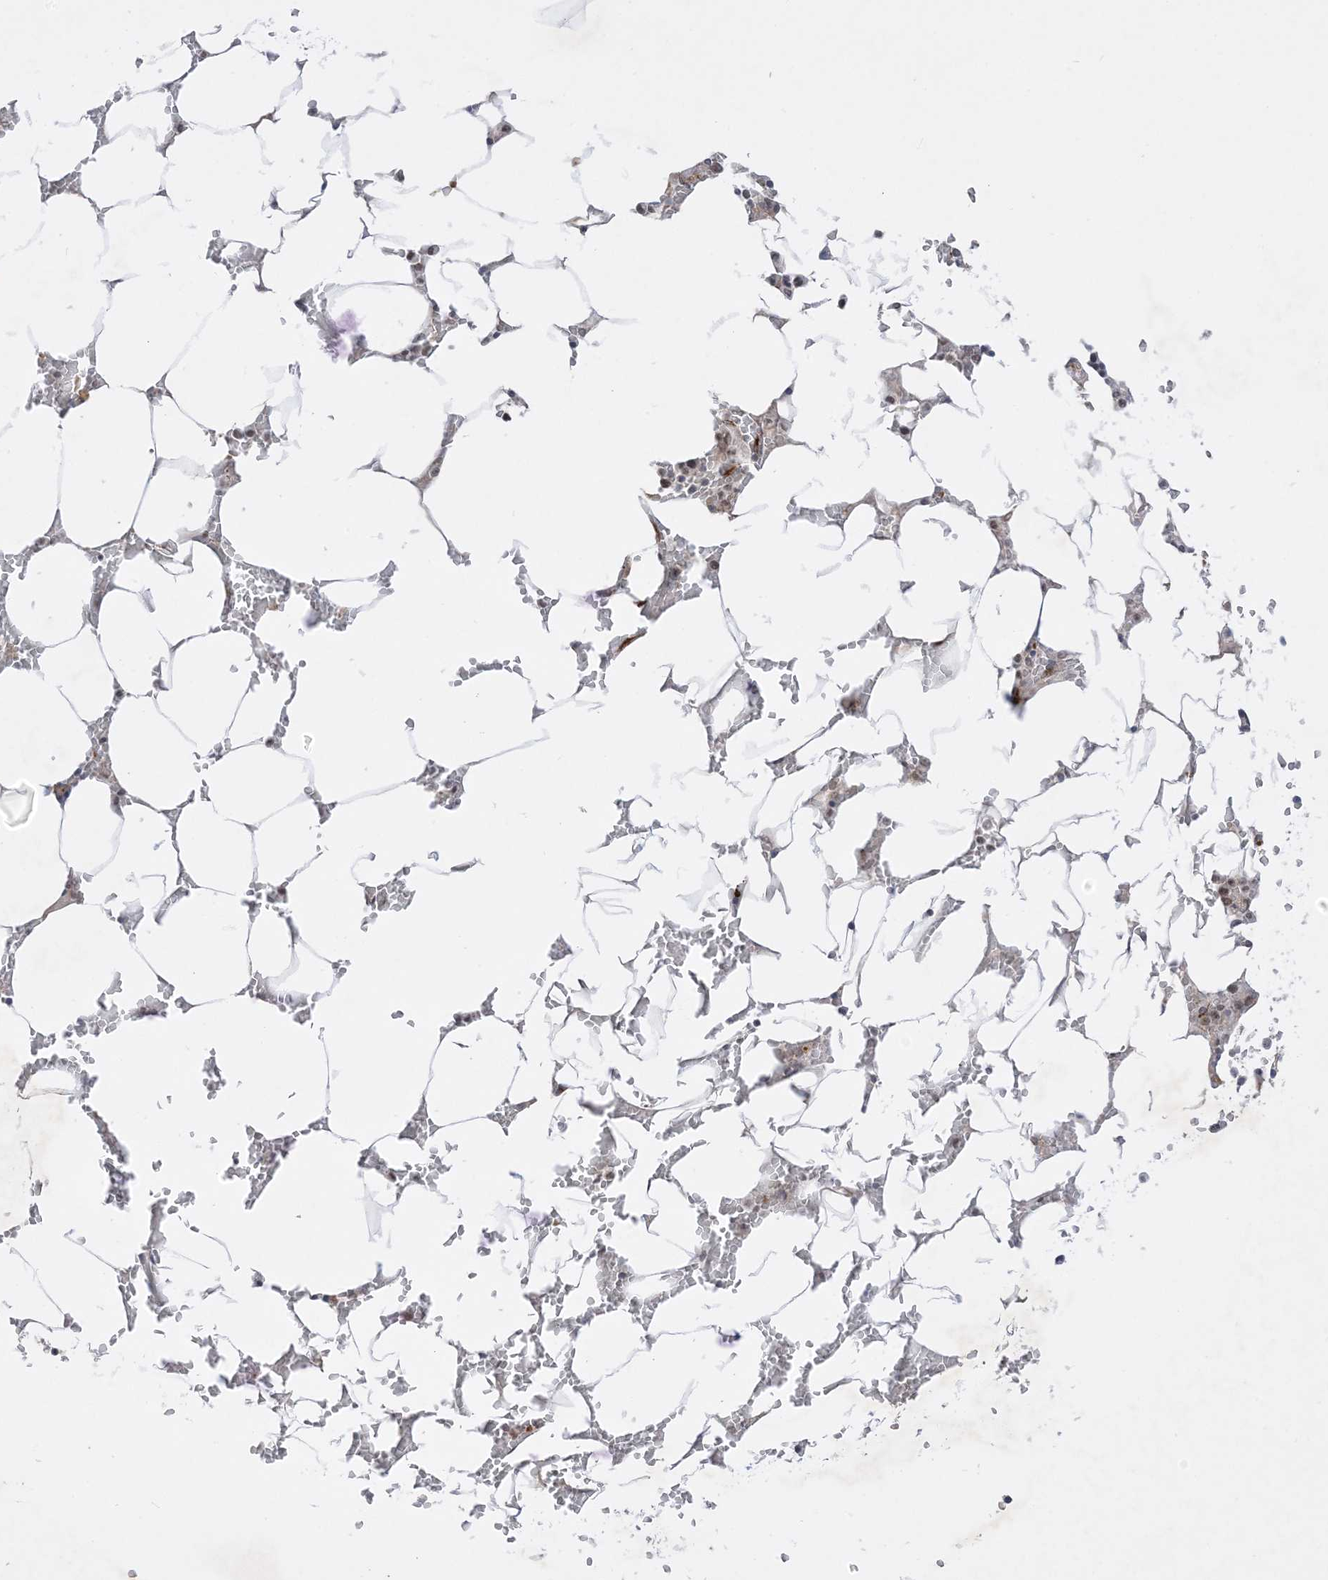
{"staining": {"intensity": "weak", "quantity": ">75%", "location": "nuclear"}, "tissue": "bone marrow", "cell_type": "Hematopoietic cells", "image_type": "normal", "snomed": [{"axis": "morphology", "description": "Normal tissue, NOS"}, {"axis": "topography", "description": "Bone marrow"}], "caption": "Protein expression analysis of unremarkable bone marrow reveals weak nuclear positivity in approximately >75% of hematopoietic cells.", "gene": "PTK6", "patient": {"sex": "male", "age": 70}}